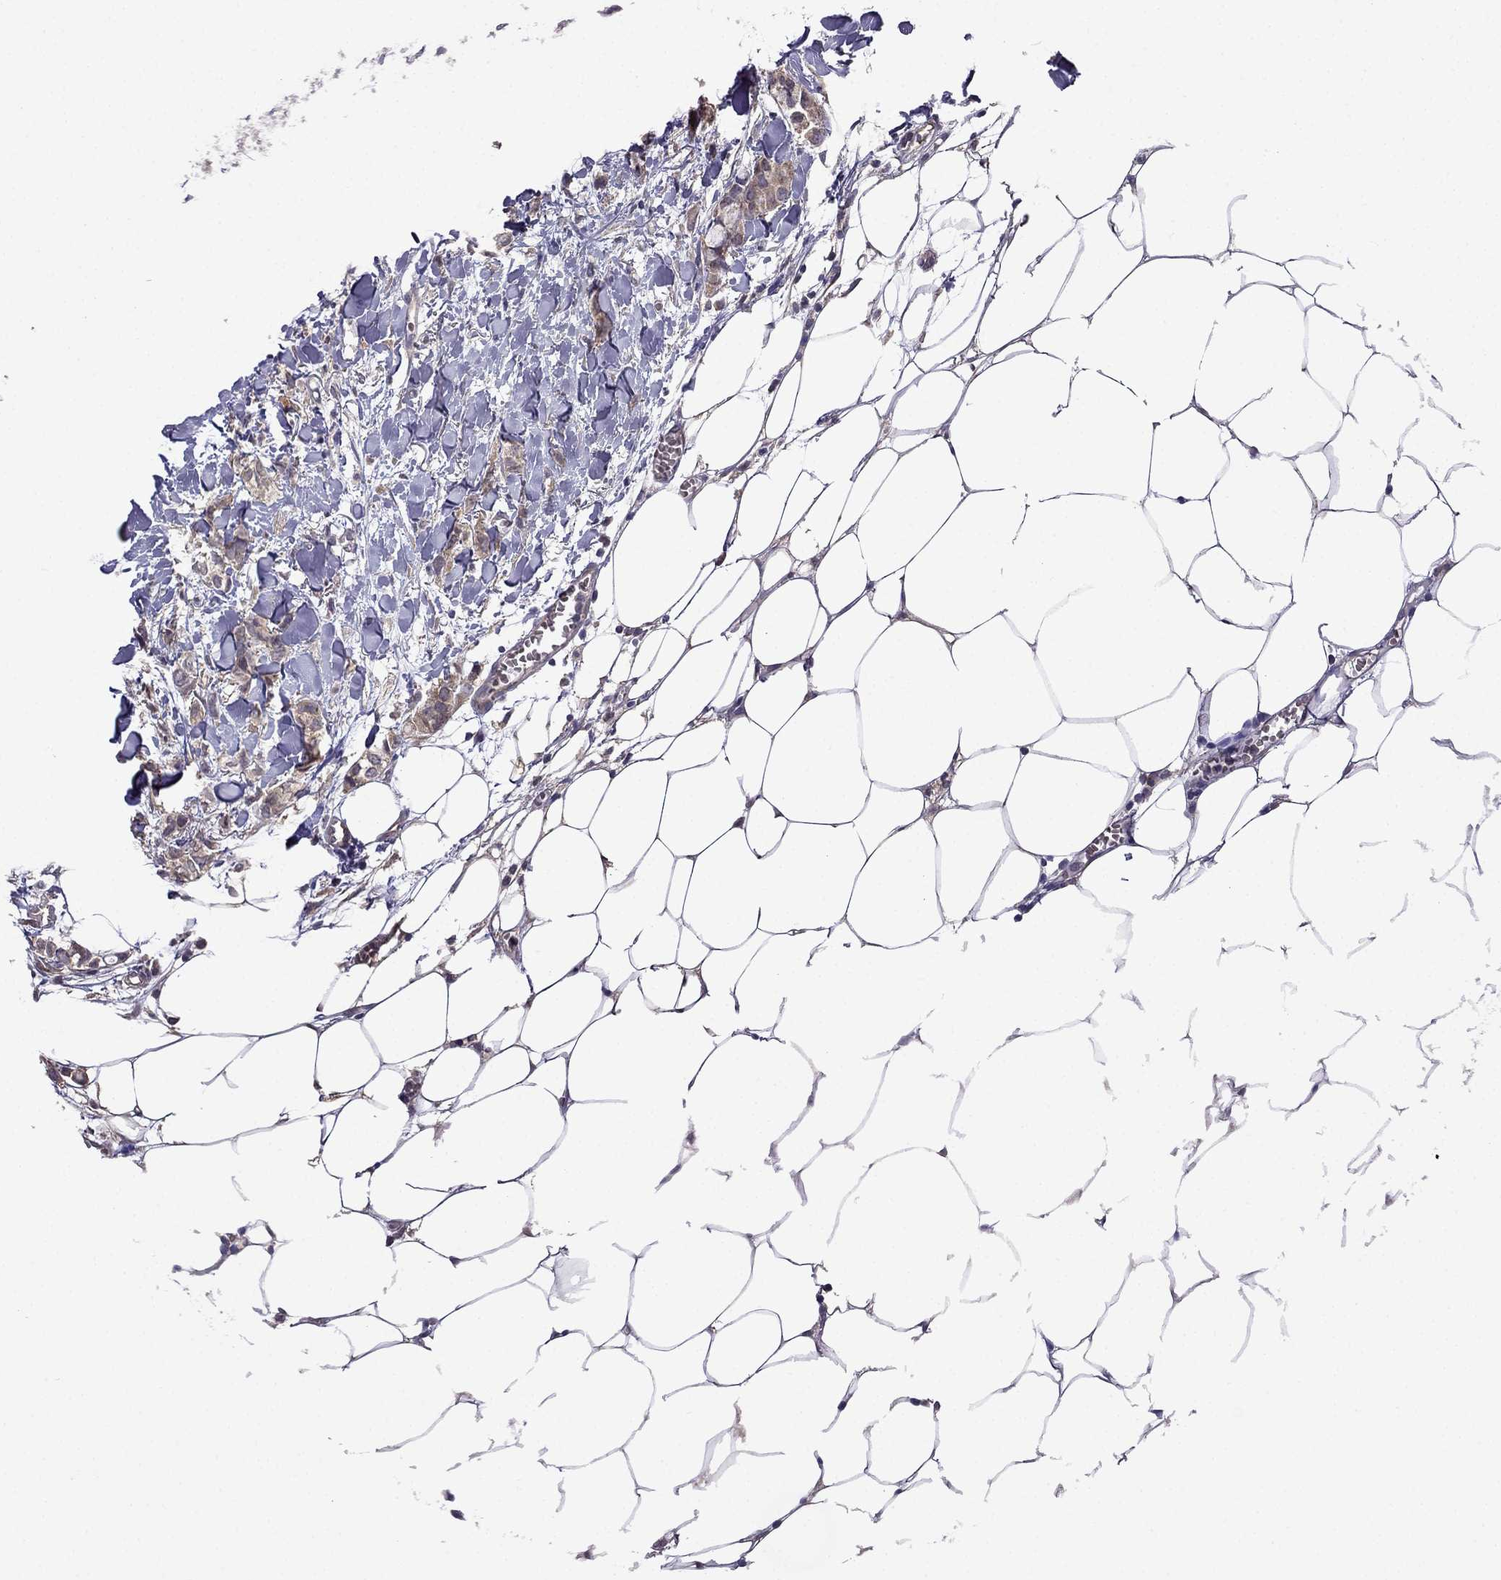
{"staining": {"intensity": "weak", "quantity": "<25%", "location": "cytoplasmic/membranous"}, "tissue": "breast cancer", "cell_type": "Tumor cells", "image_type": "cancer", "snomed": [{"axis": "morphology", "description": "Duct carcinoma"}, {"axis": "topography", "description": "Breast"}], "caption": "Immunohistochemistry (IHC) photomicrograph of human breast cancer stained for a protein (brown), which demonstrates no positivity in tumor cells.", "gene": "SCNN1D", "patient": {"sex": "female", "age": 85}}